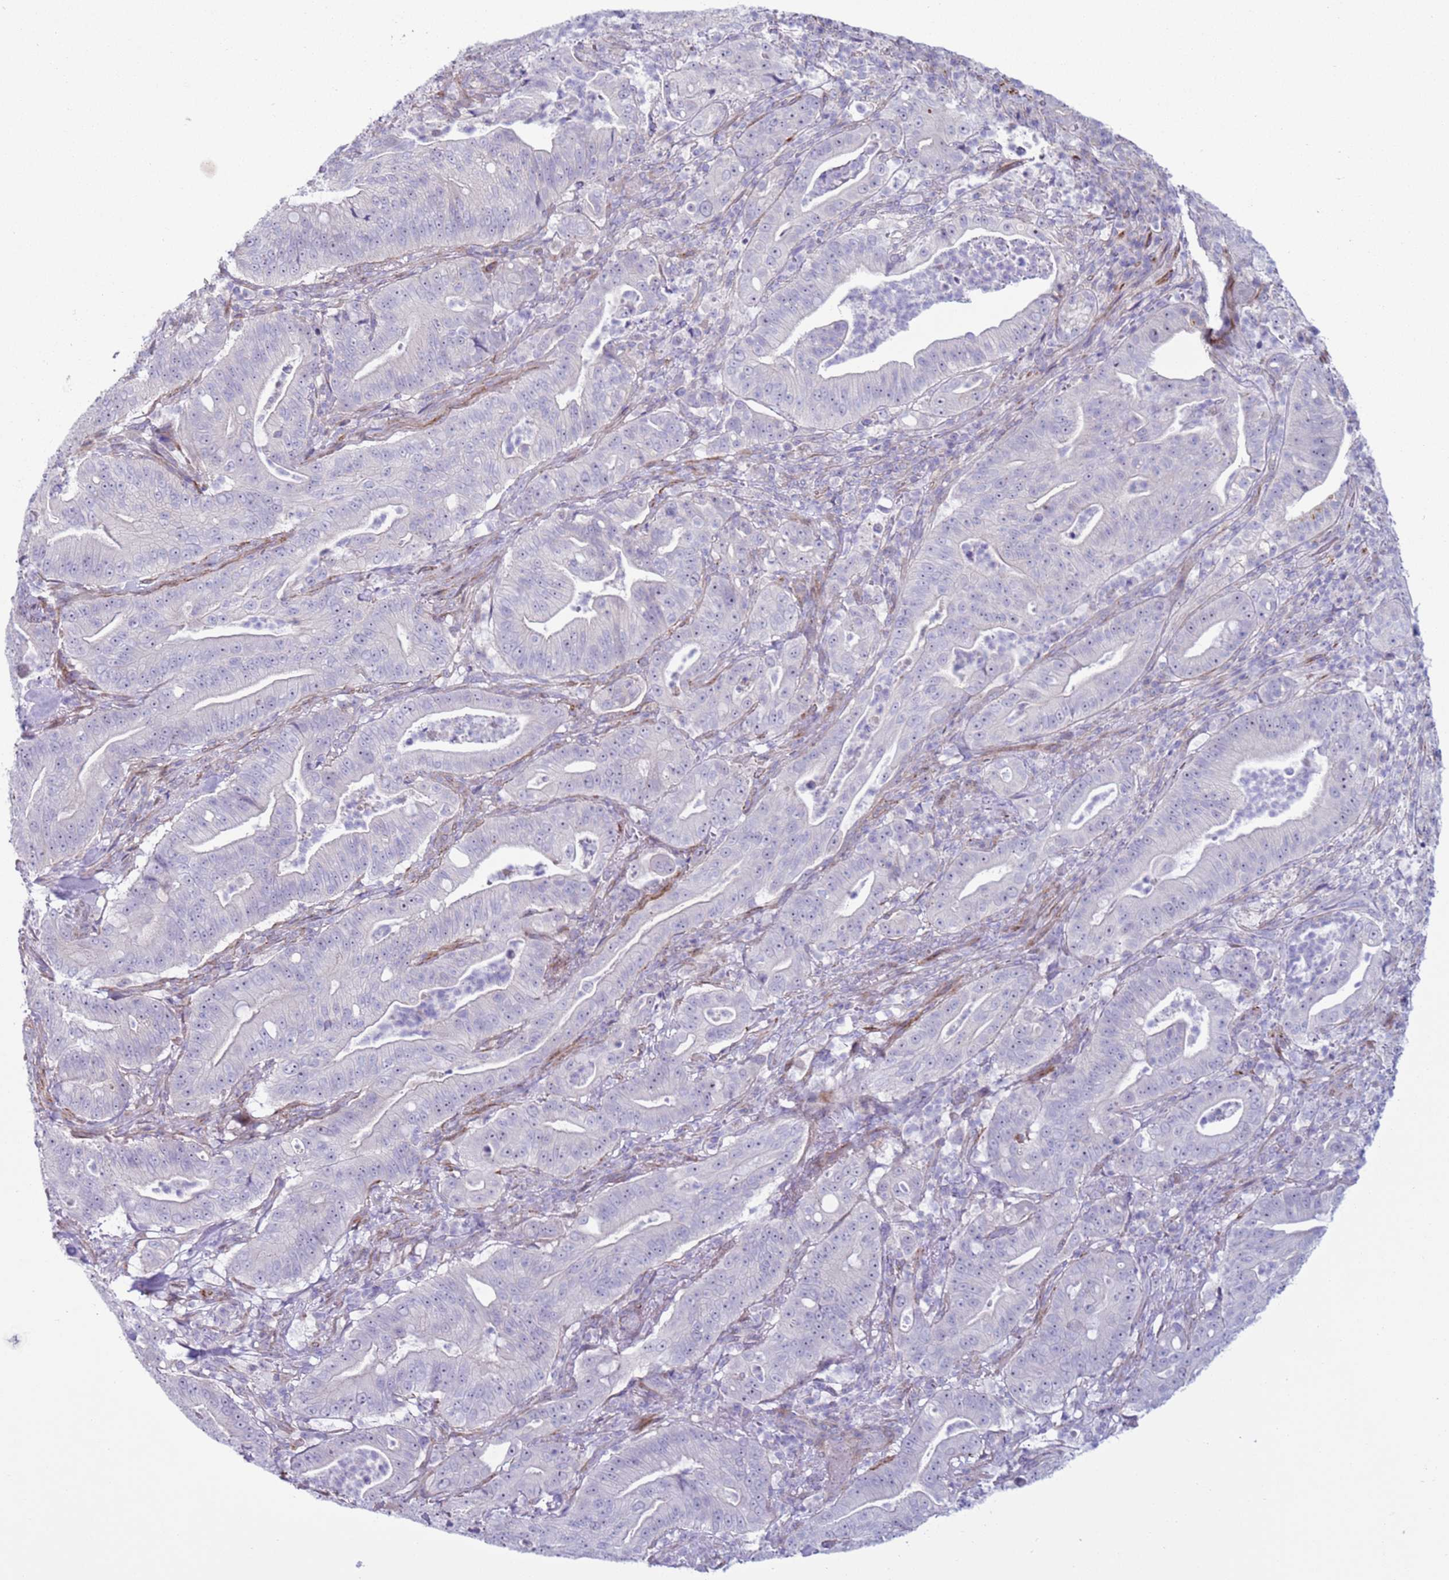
{"staining": {"intensity": "negative", "quantity": "none", "location": "none"}, "tissue": "pancreatic cancer", "cell_type": "Tumor cells", "image_type": "cancer", "snomed": [{"axis": "morphology", "description": "Adenocarcinoma, NOS"}, {"axis": "topography", "description": "Pancreas"}], "caption": "Tumor cells are negative for protein expression in human pancreatic adenocarcinoma.", "gene": "HEATR1", "patient": {"sex": "male", "age": 71}}